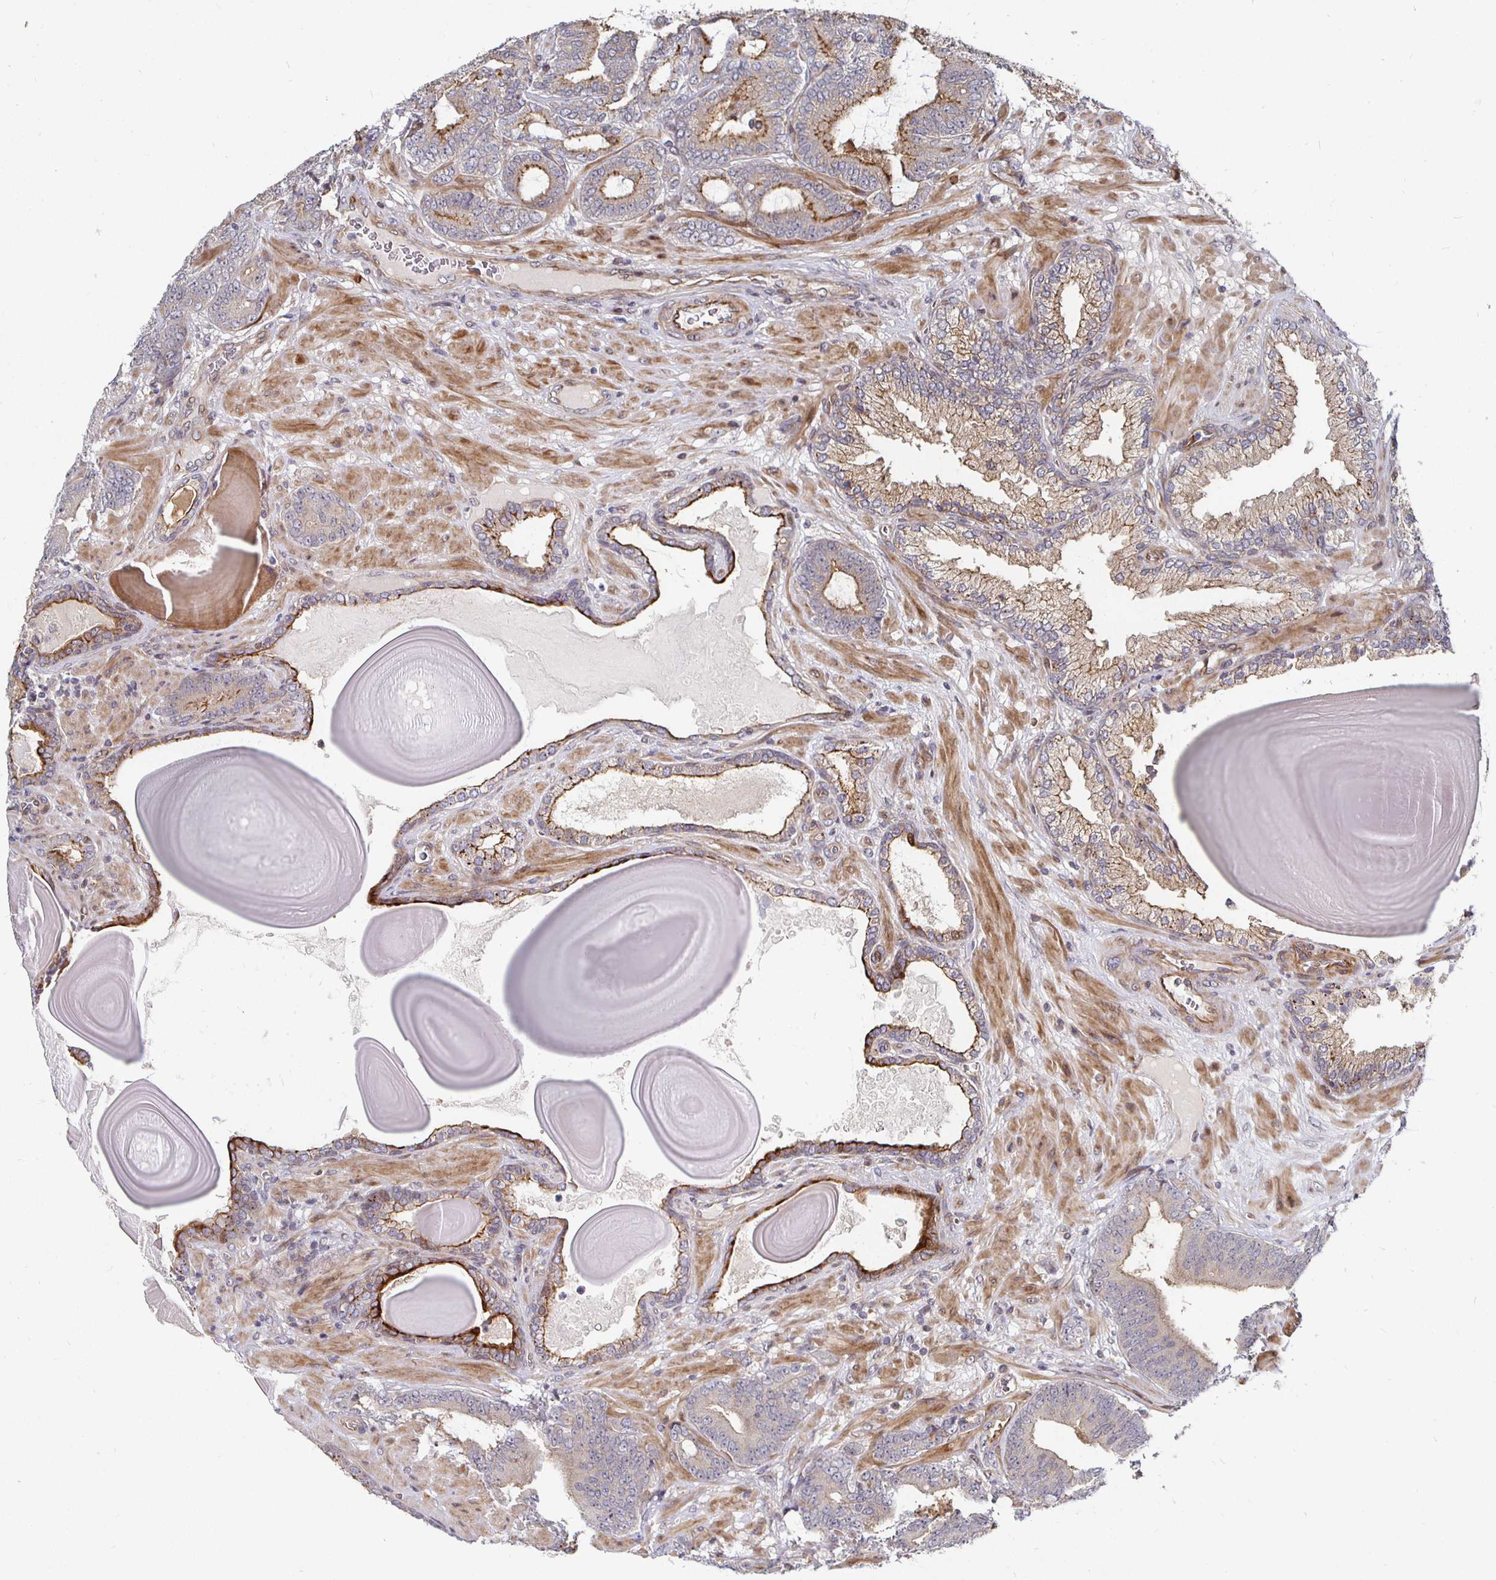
{"staining": {"intensity": "weak", "quantity": "25%-75%", "location": "cytoplasmic/membranous"}, "tissue": "prostate cancer", "cell_type": "Tumor cells", "image_type": "cancer", "snomed": [{"axis": "morphology", "description": "Adenocarcinoma, High grade"}, {"axis": "topography", "description": "Prostate"}], "caption": "Prostate cancer (adenocarcinoma (high-grade)) stained with a brown dye displays weak cytoplasmic/membranous positive expression in about 25%-75% of tumor cells.", "gene": "TBKBP1", "patient": {"sex": "male", "age": 62}}